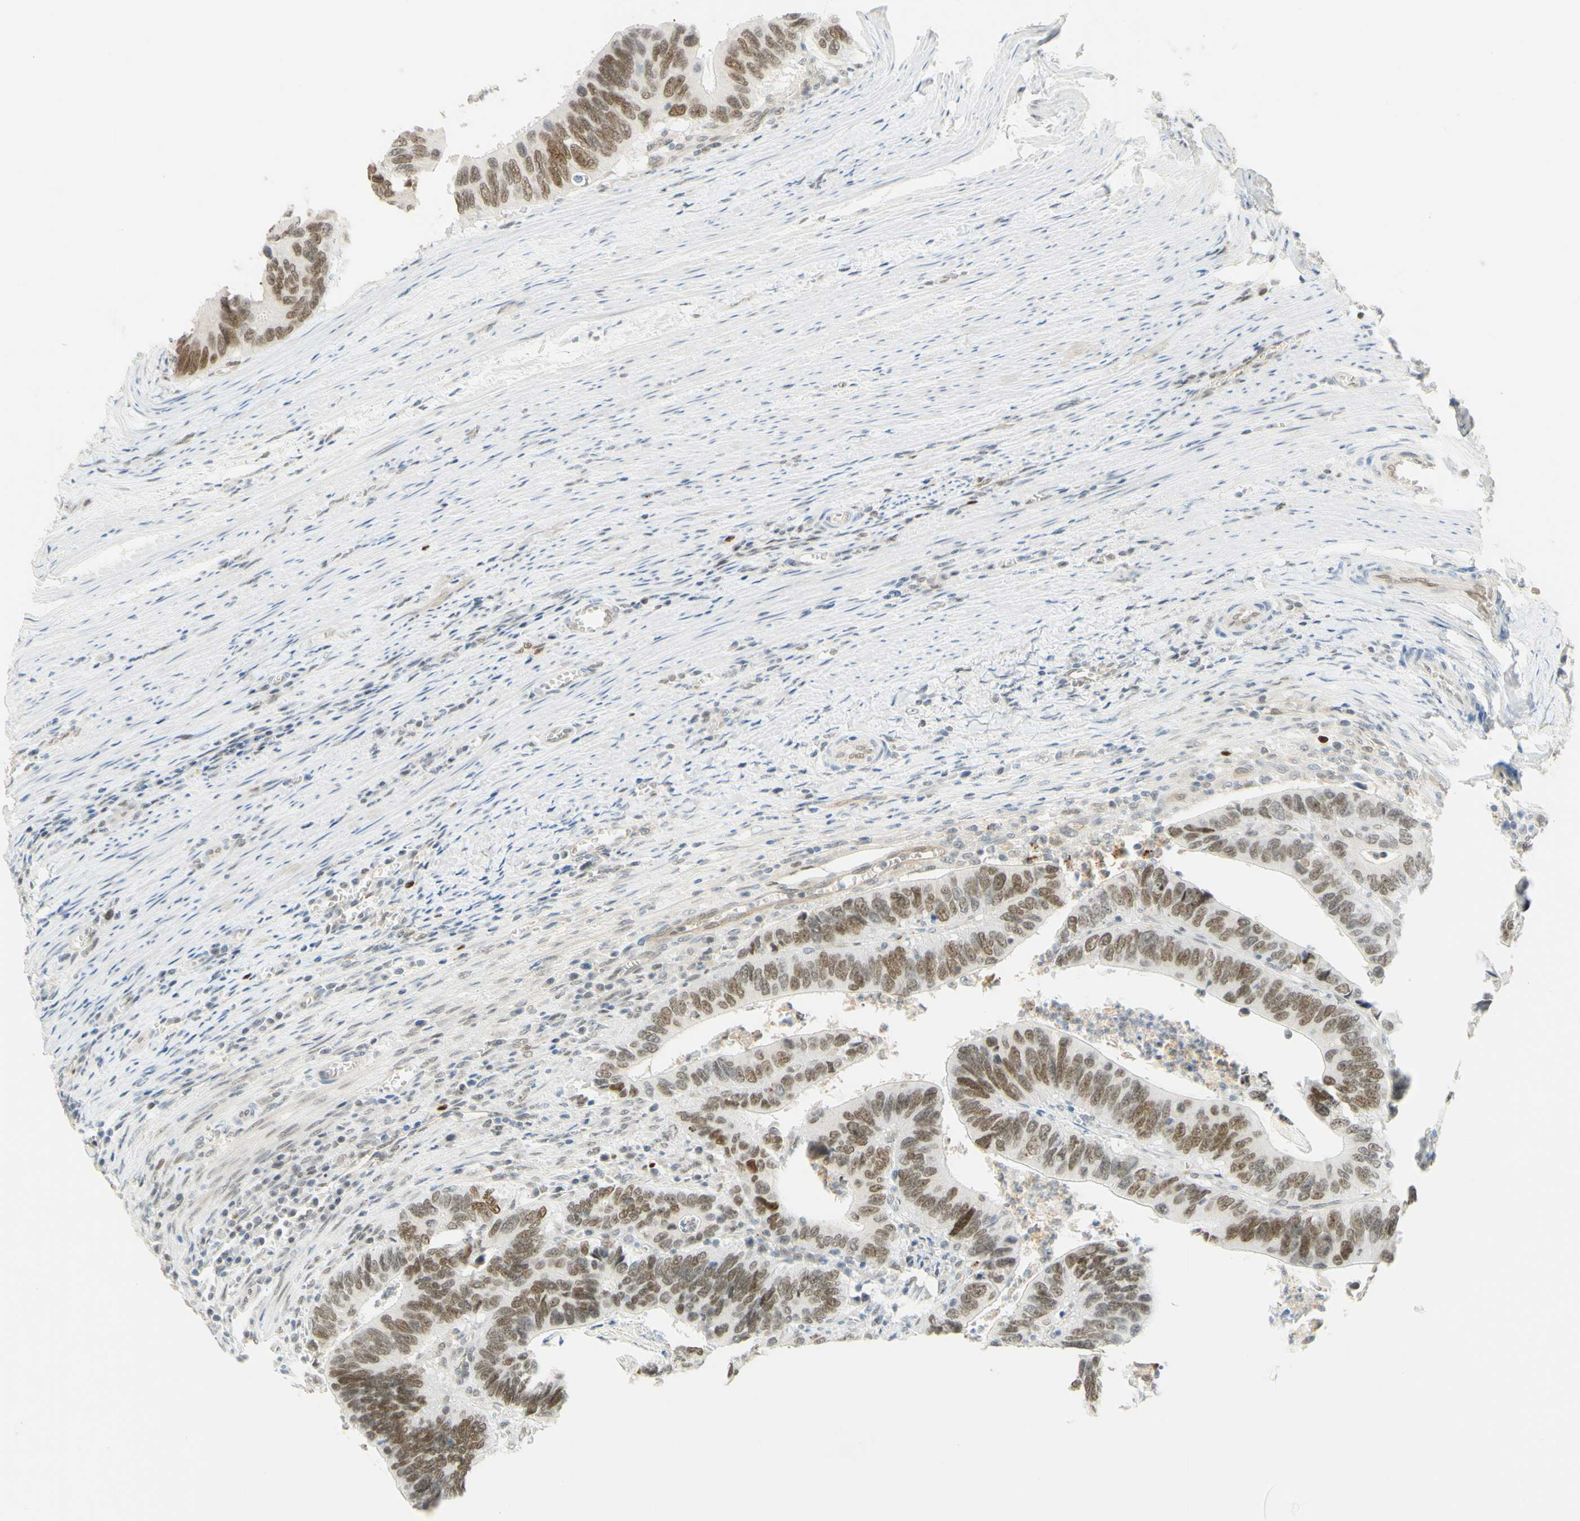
{"staining": {"intensity": "moderate", "quantity": ">75%", "location": "nuclear"}, "tissue": "colorectal cancer", "cell_type": "Tumor cells", "image_type": "cancer", "snomed": [{"axis": "morphology", "description": "Adenocarcinoma, NOS"}, {"axis": "topography", "description": "Colon"}], "caption": "This photomicrograph shows IHC staining of human colorectal adenocarcinoma, with medium moderate nuclear positivity in approximately >75% of tumor cells.", "gene": "POLB", "patient": {"sex": "male", "age": 72}}